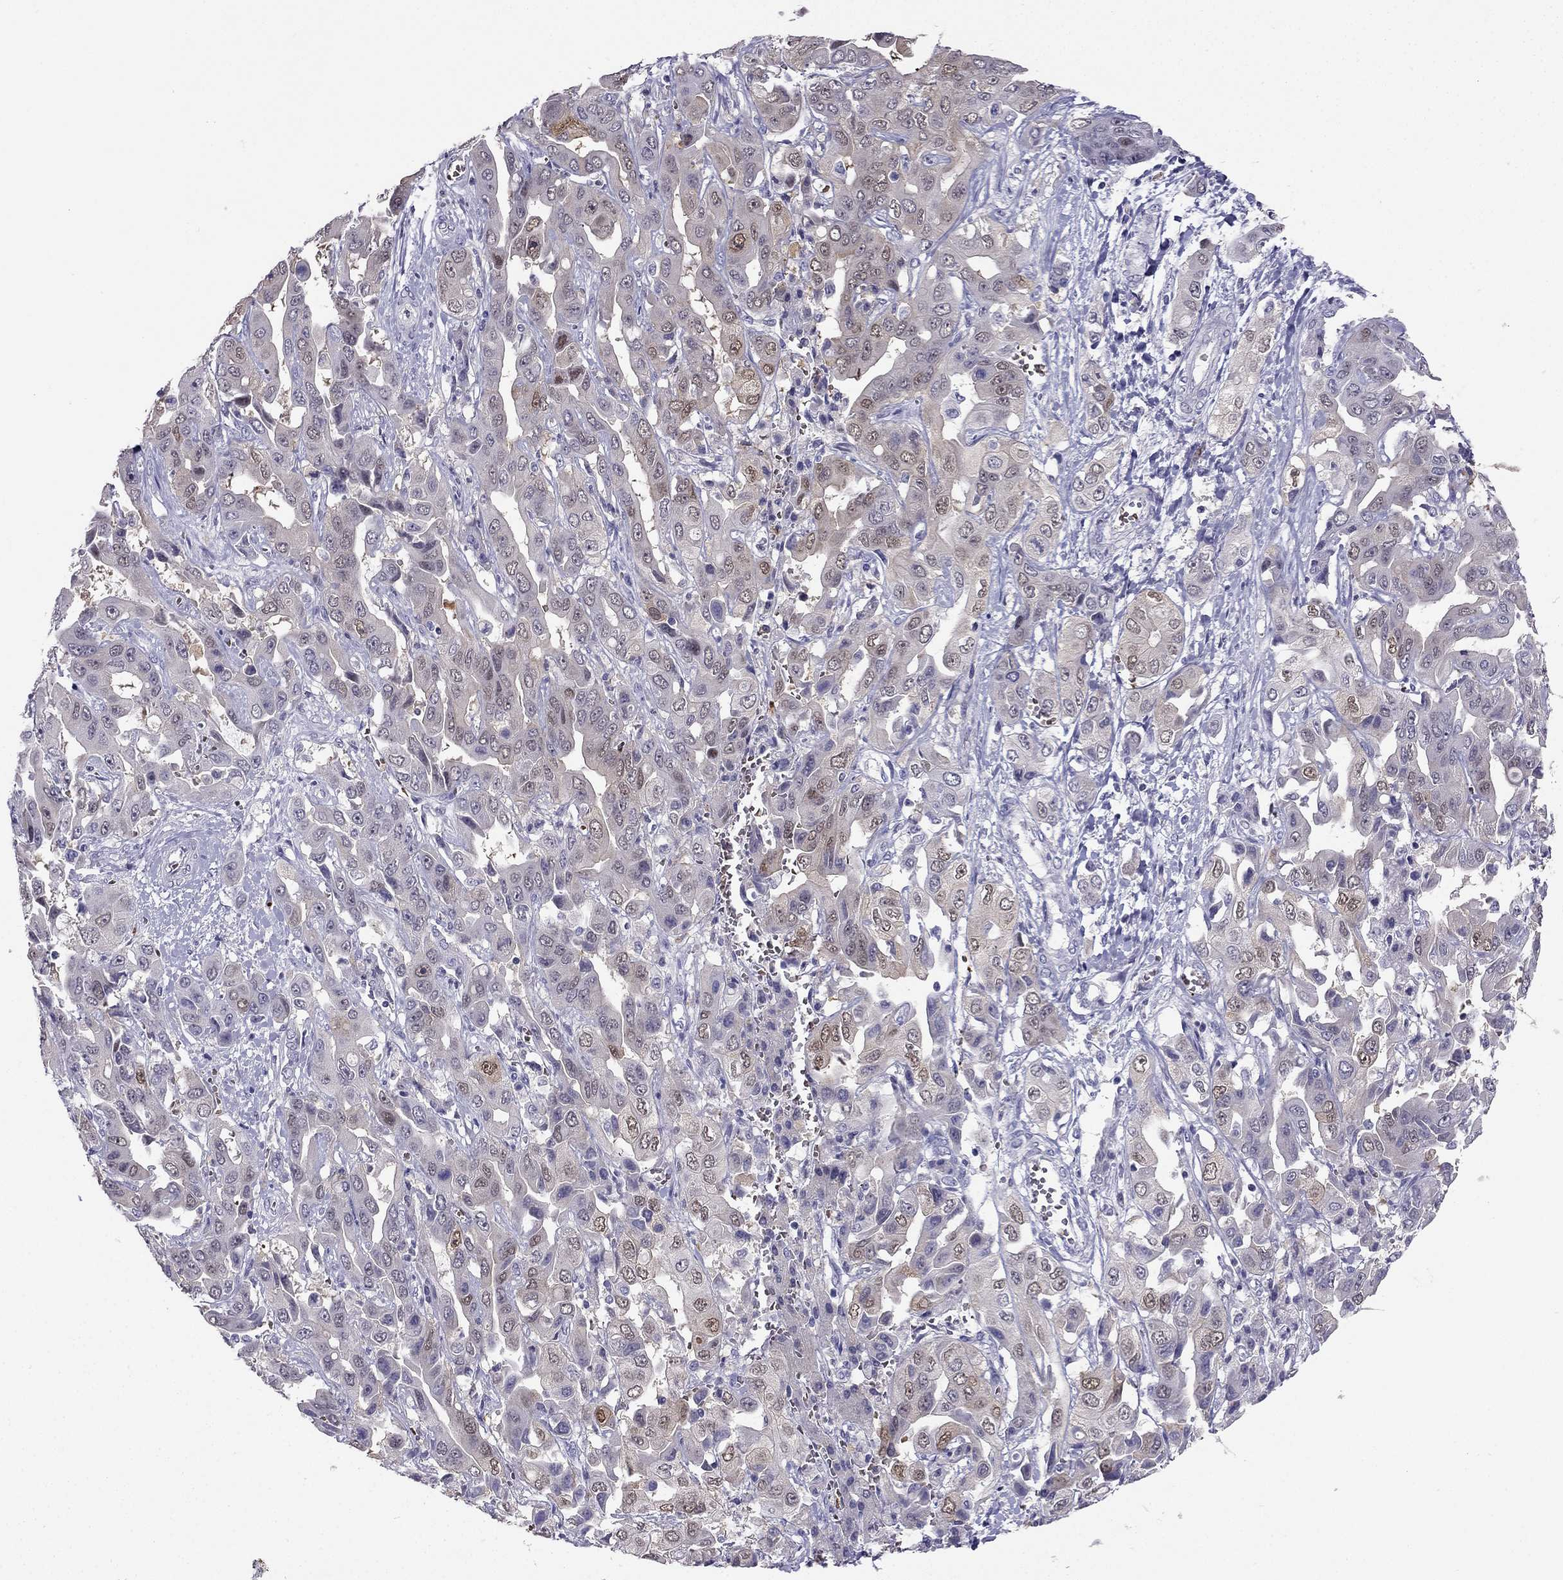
{"staining": {"intensity": "moderate", "quantity": "<25%", "location": "nuclear"}, "tissue": "liver cancer", "cell_type": "Tumor cells", "image_type": "cancer", "snomed": [{"axis": "morphology", "description": "Cholangiocarcinoma"}, {"axis": "topography", "description": "Liver"}], "caption": "This is an image of IHC staining of liver cancer, which shows moderate staining in the nuclear of tumor cells.", "gene": "RSPH14", "patient": {"sex": "female", "age": 52}}